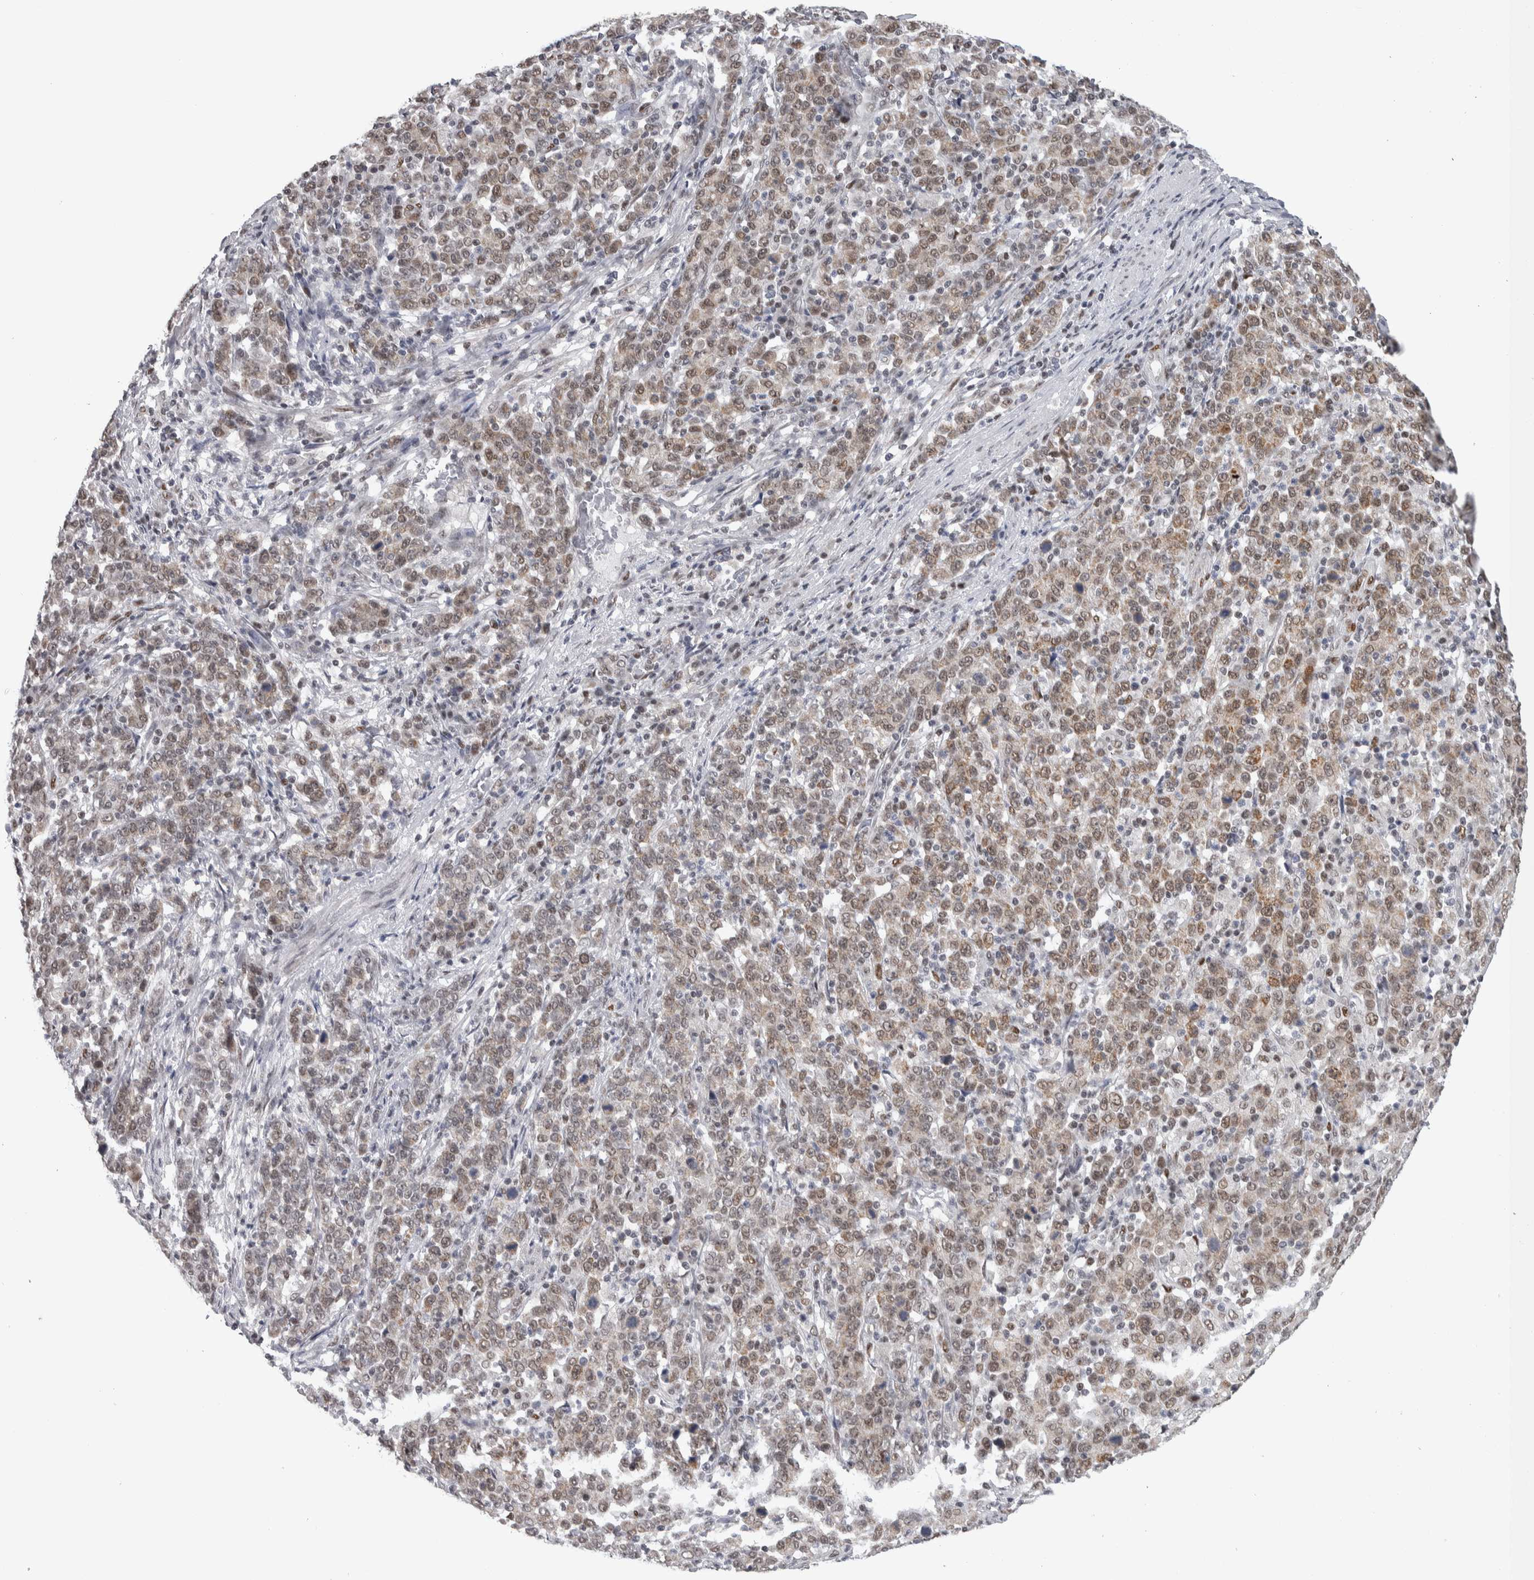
{"staining": {"intensity": "weak", "quantity": "25%-75%", "location": "nuclear"}, "tissue": "stomach cancer", "cell_type": "Tumor cells", "image_type": "cancer", "snomed": [{"axis": "morphology", "description": "Adenocarcinoma, NOS"}, {"axis": "topography", "description": "Stomach, upper"}], "caption": "Immunohistochemistry histopathology image of stomach cancer (adenocarcinoma) stained for a protein (brown), which shows low levels of weak nuclear positivity in about 25%-75% of tumor cells.", "gene": "HEXIM2", "patient": {"sex": "male", "age": 69}}